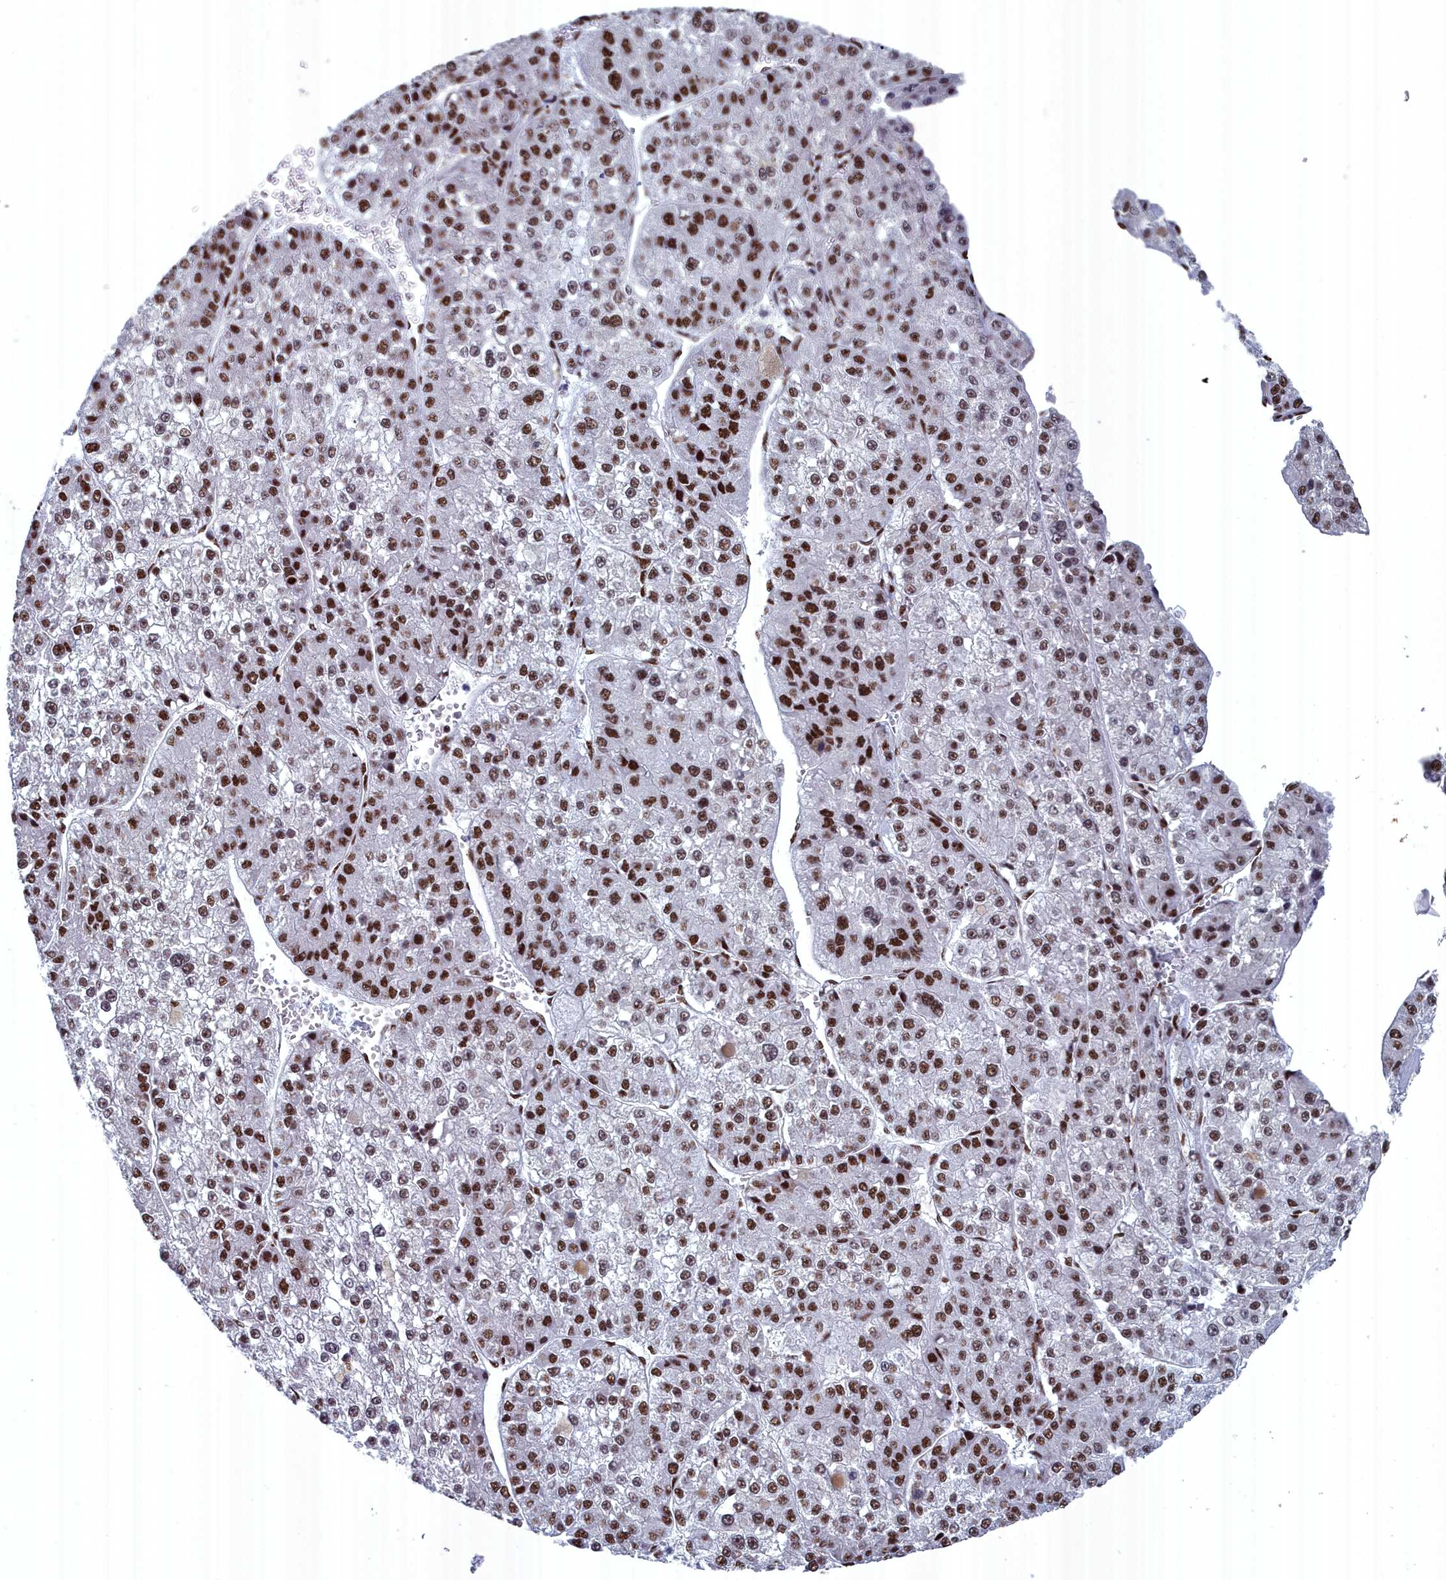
{"staining": {"intensity": "strong", "quantity": ">75%", "location": "nuclear"}, "tissue": "liver cancer", "cell_type": "Tumor cells", "image_type": "cancer", "snomed": [{"axis": "morphology", "description": "Carcinoma, Hepatocellular, NOS"}, {"axis": "topography", "description": "Liver"}], "caption": "Liver cancer stained for a protein shows strong nuclear positivity in tumor cells. The protein is stained brown, and the nuclei are stained in blue (DAB IHC with brightfield microscopy, high magnification).", "gene": "SF3B3", "patient": {"sex": "female", "age": 73}}